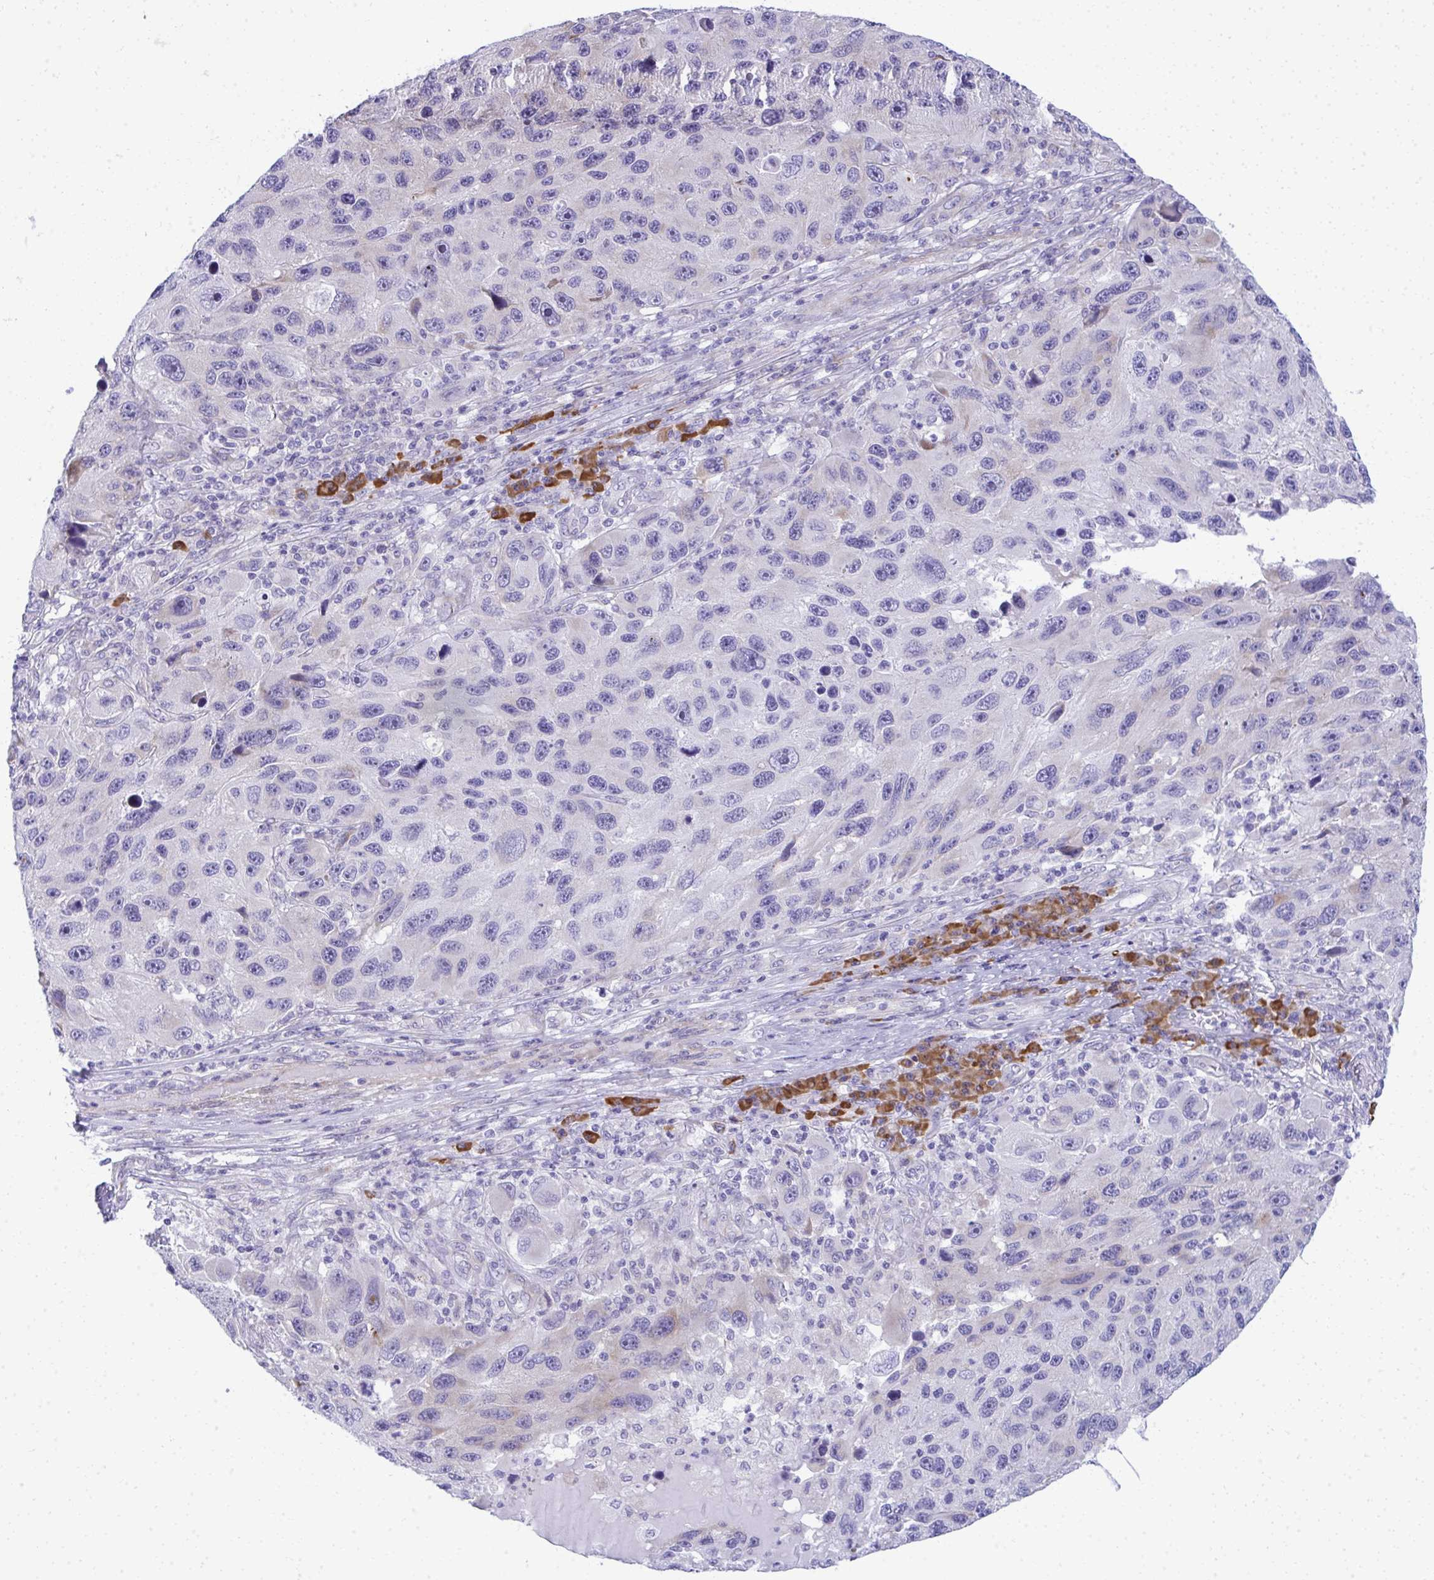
{"staining": {"intensity": "negative", "quantity": "none", "location": "none"}, "tissue": "melanoma", "cell_type": "Tumor cells", "image_type": "cancer", "snomed": [{"axis": "morphology", "description": "Malignant melanoma, NOS"}, {"axis": "topography", "description": "Skin"}], "caption": "Tumor cells show no significant positivity in melanoma. The staining was performed using DAB to visualize the protein expression in brown, while the nuclei were stained in blue with hematoxylin (Magnification: 20x).", "gene": "PUS7L", "patient": {"sex": "male", "age": 53}}